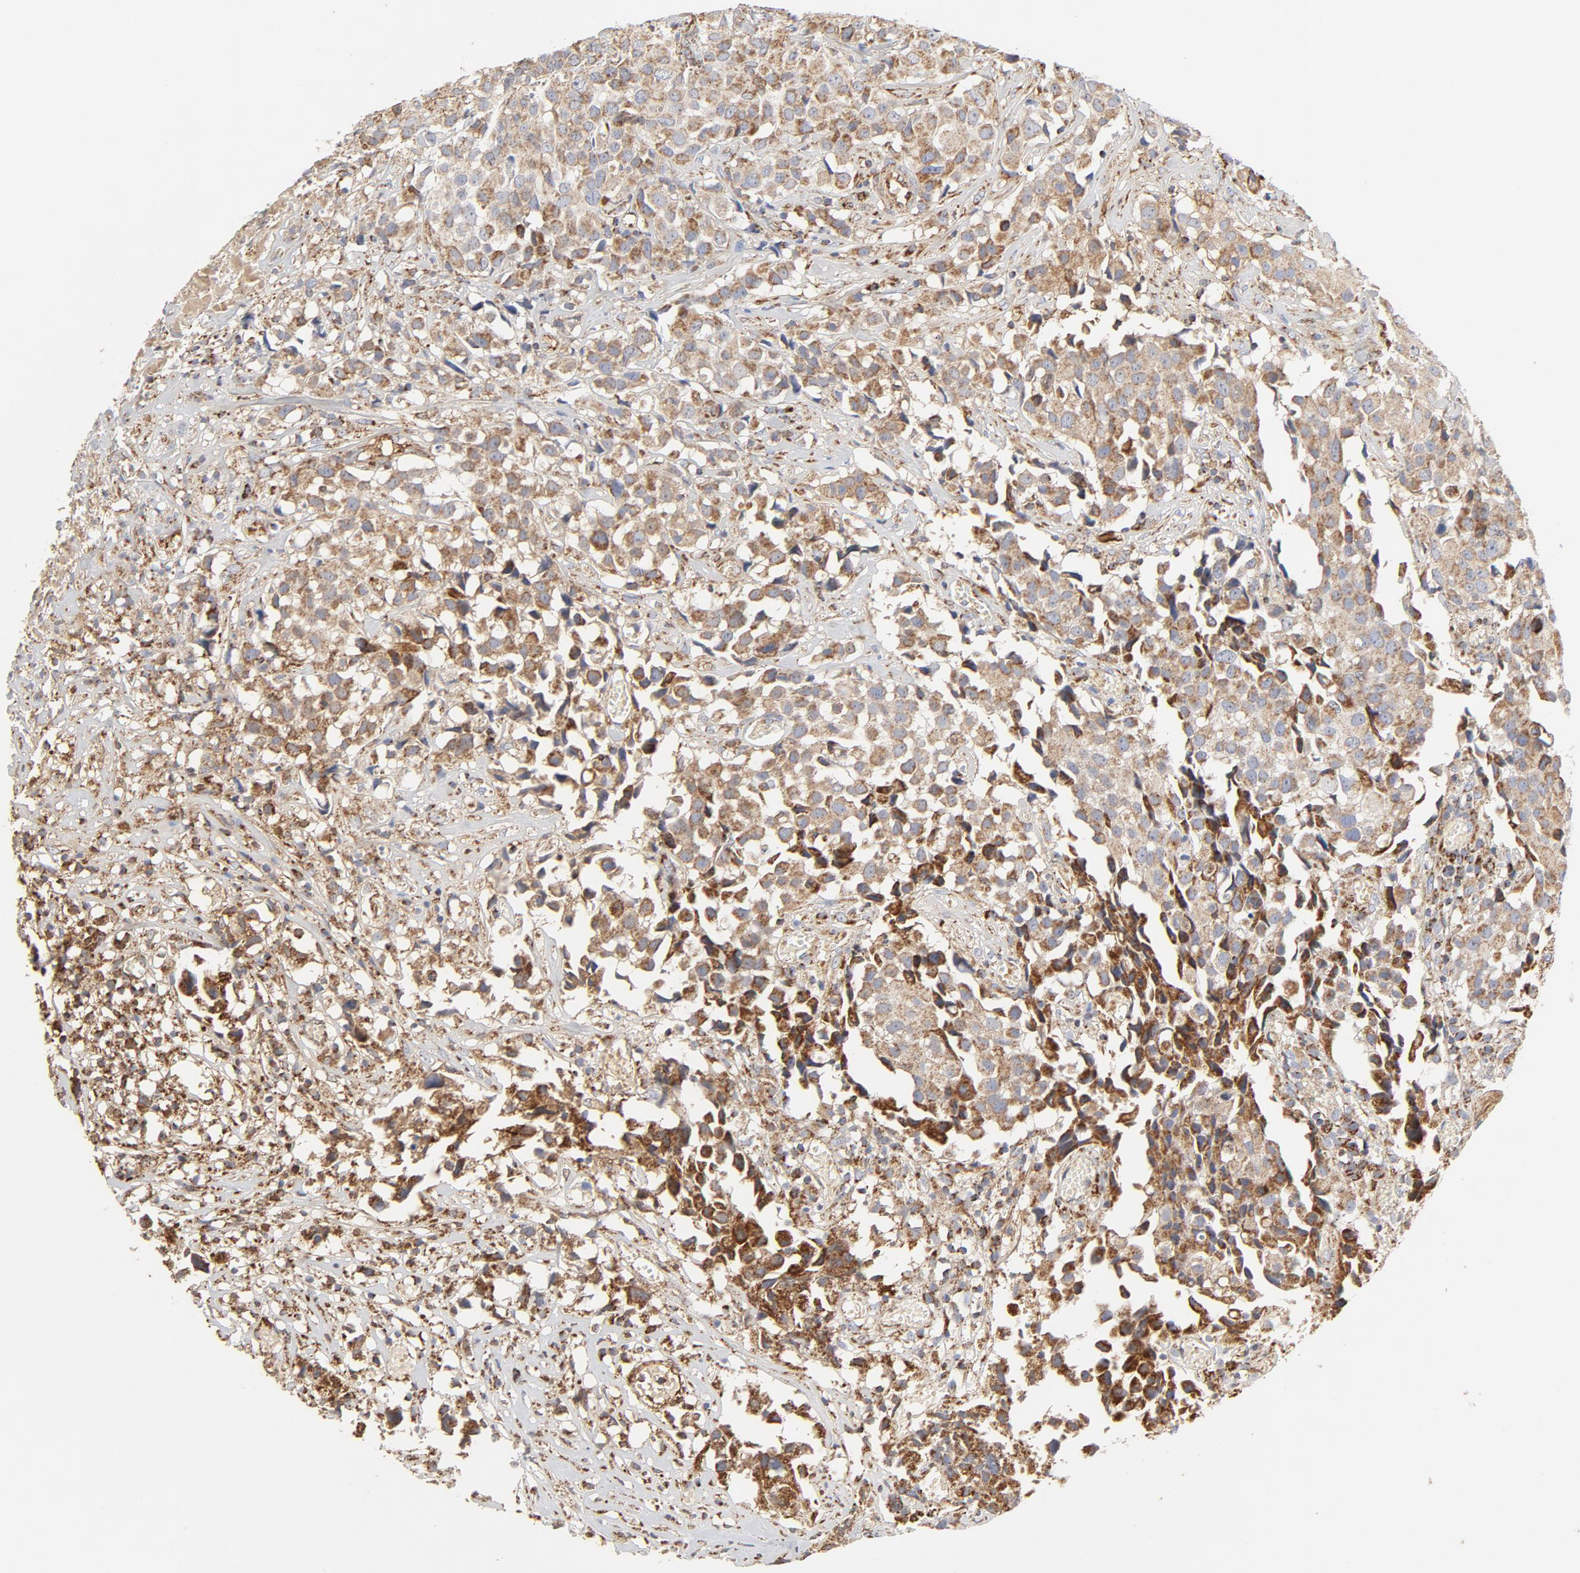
{"staining": {"intensity": "strong", "quantity": ">75%", "location": "cytoplasmic/membranous"}, "tissue": "urothelial cancer", "cell_type": "Tumor cells", "image_type": "cancer", "snomed": [{"axis": "morphology", "description": "Urothelial carcinoma, High grade"}, {"axis": "topography", "description": "Urinary bladder"}], "caption": "Strong cytoplasmic/membranous staining is seen in approximately >75% of tumor cells in high-grade urothelial carcinoma.", "gene": "PCNX4", "patient": {"sex": "female", "age": 75}}